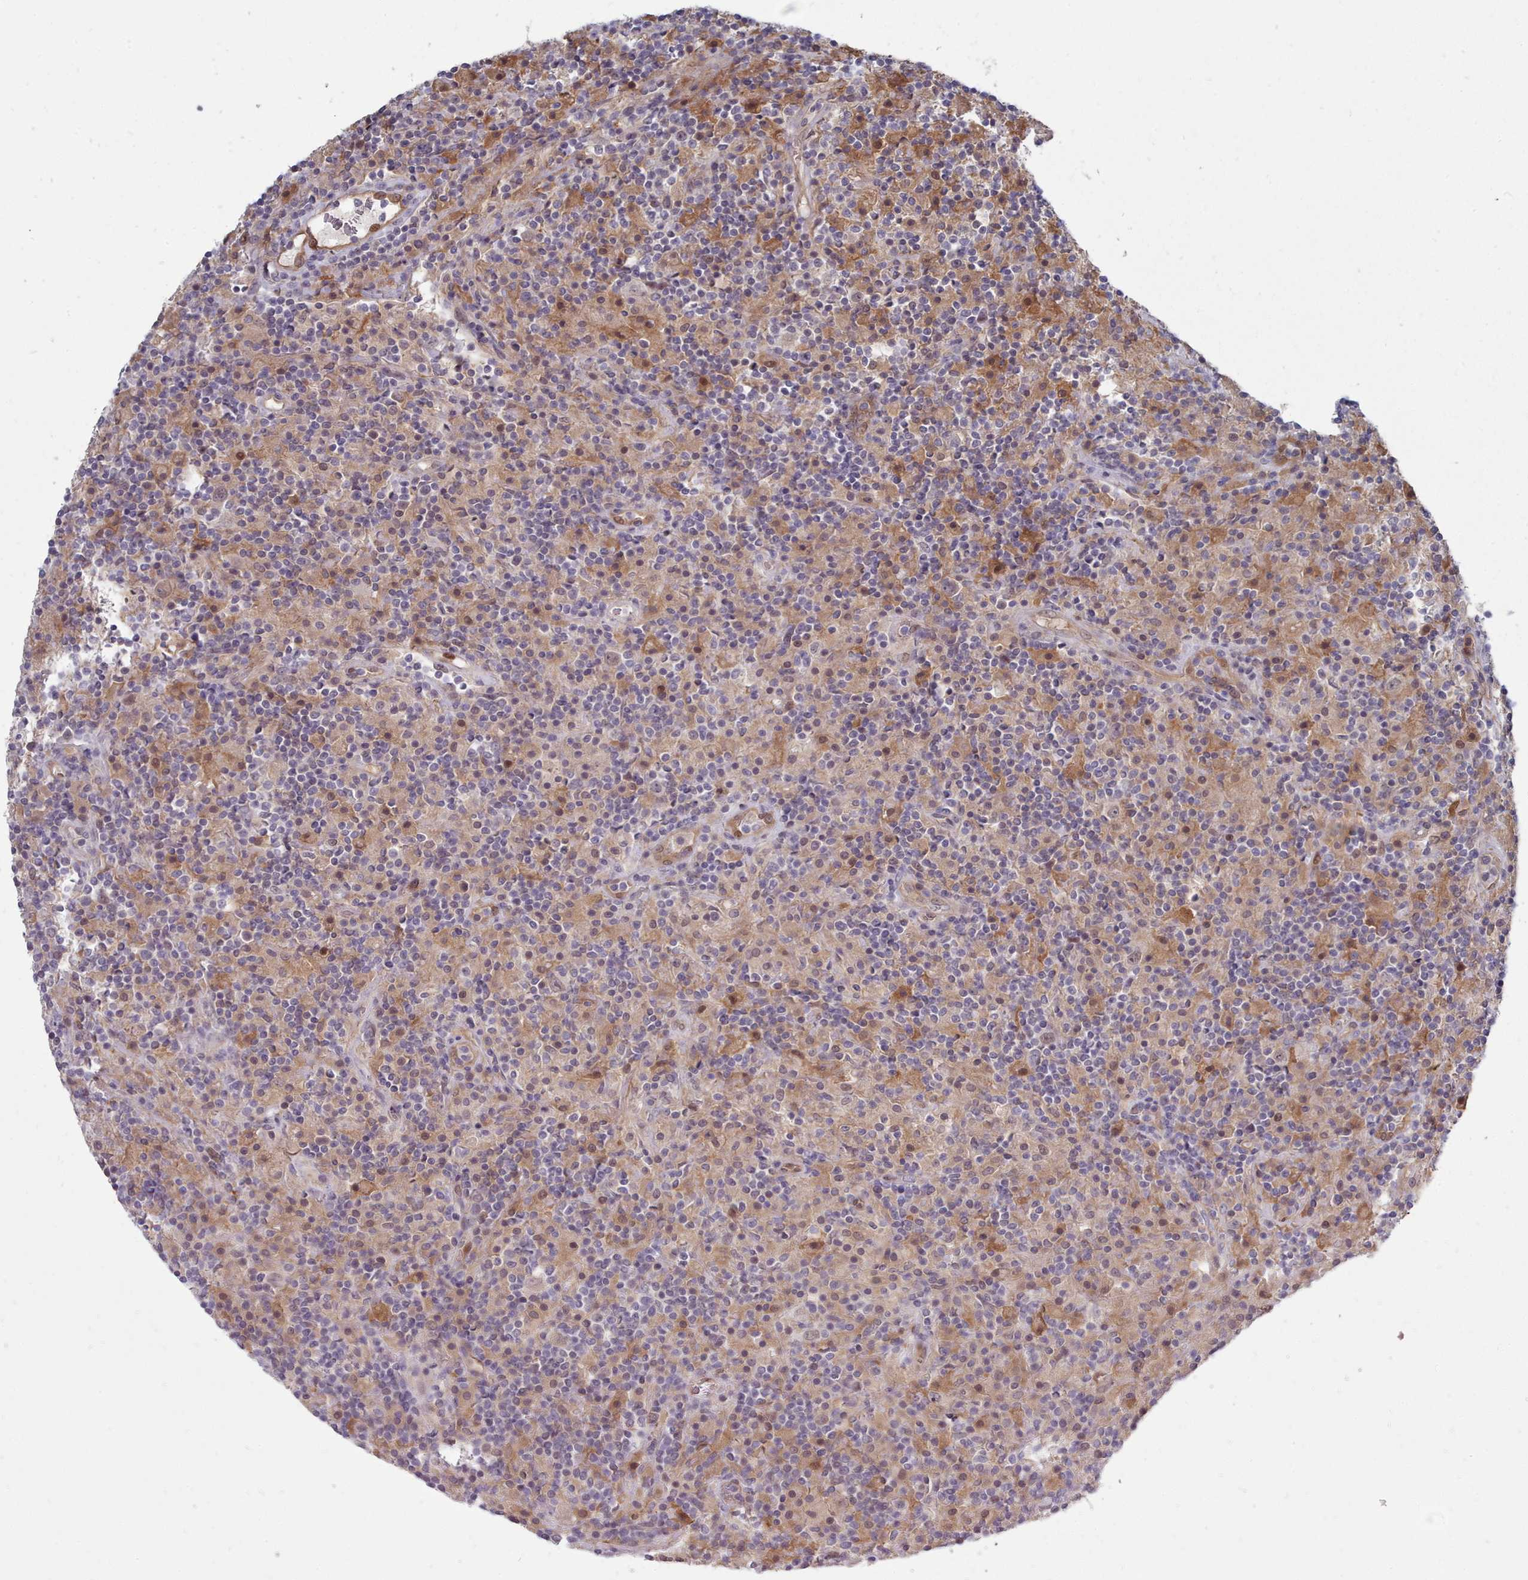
{"staining": {"intensity": "weak", "quantity": "25%-75%", "location": "nuclear"}, "tissue": "lymphoma", "cell_type": "Tumor cells", "image_type": "cancer", "snomed": [{"axis": "morphology", "description": "Hodgkin's disease, NOS"}, {"axis": "topography", "description": "Lymph node"}], "caption": "Brown immunohistochemical staining in human lymphoma demonstrates weak nuclear expression in approximately 25%-75% of tumor cells.", "gene": "GINS1", "patient": {"sex": "male", "age": 70}}